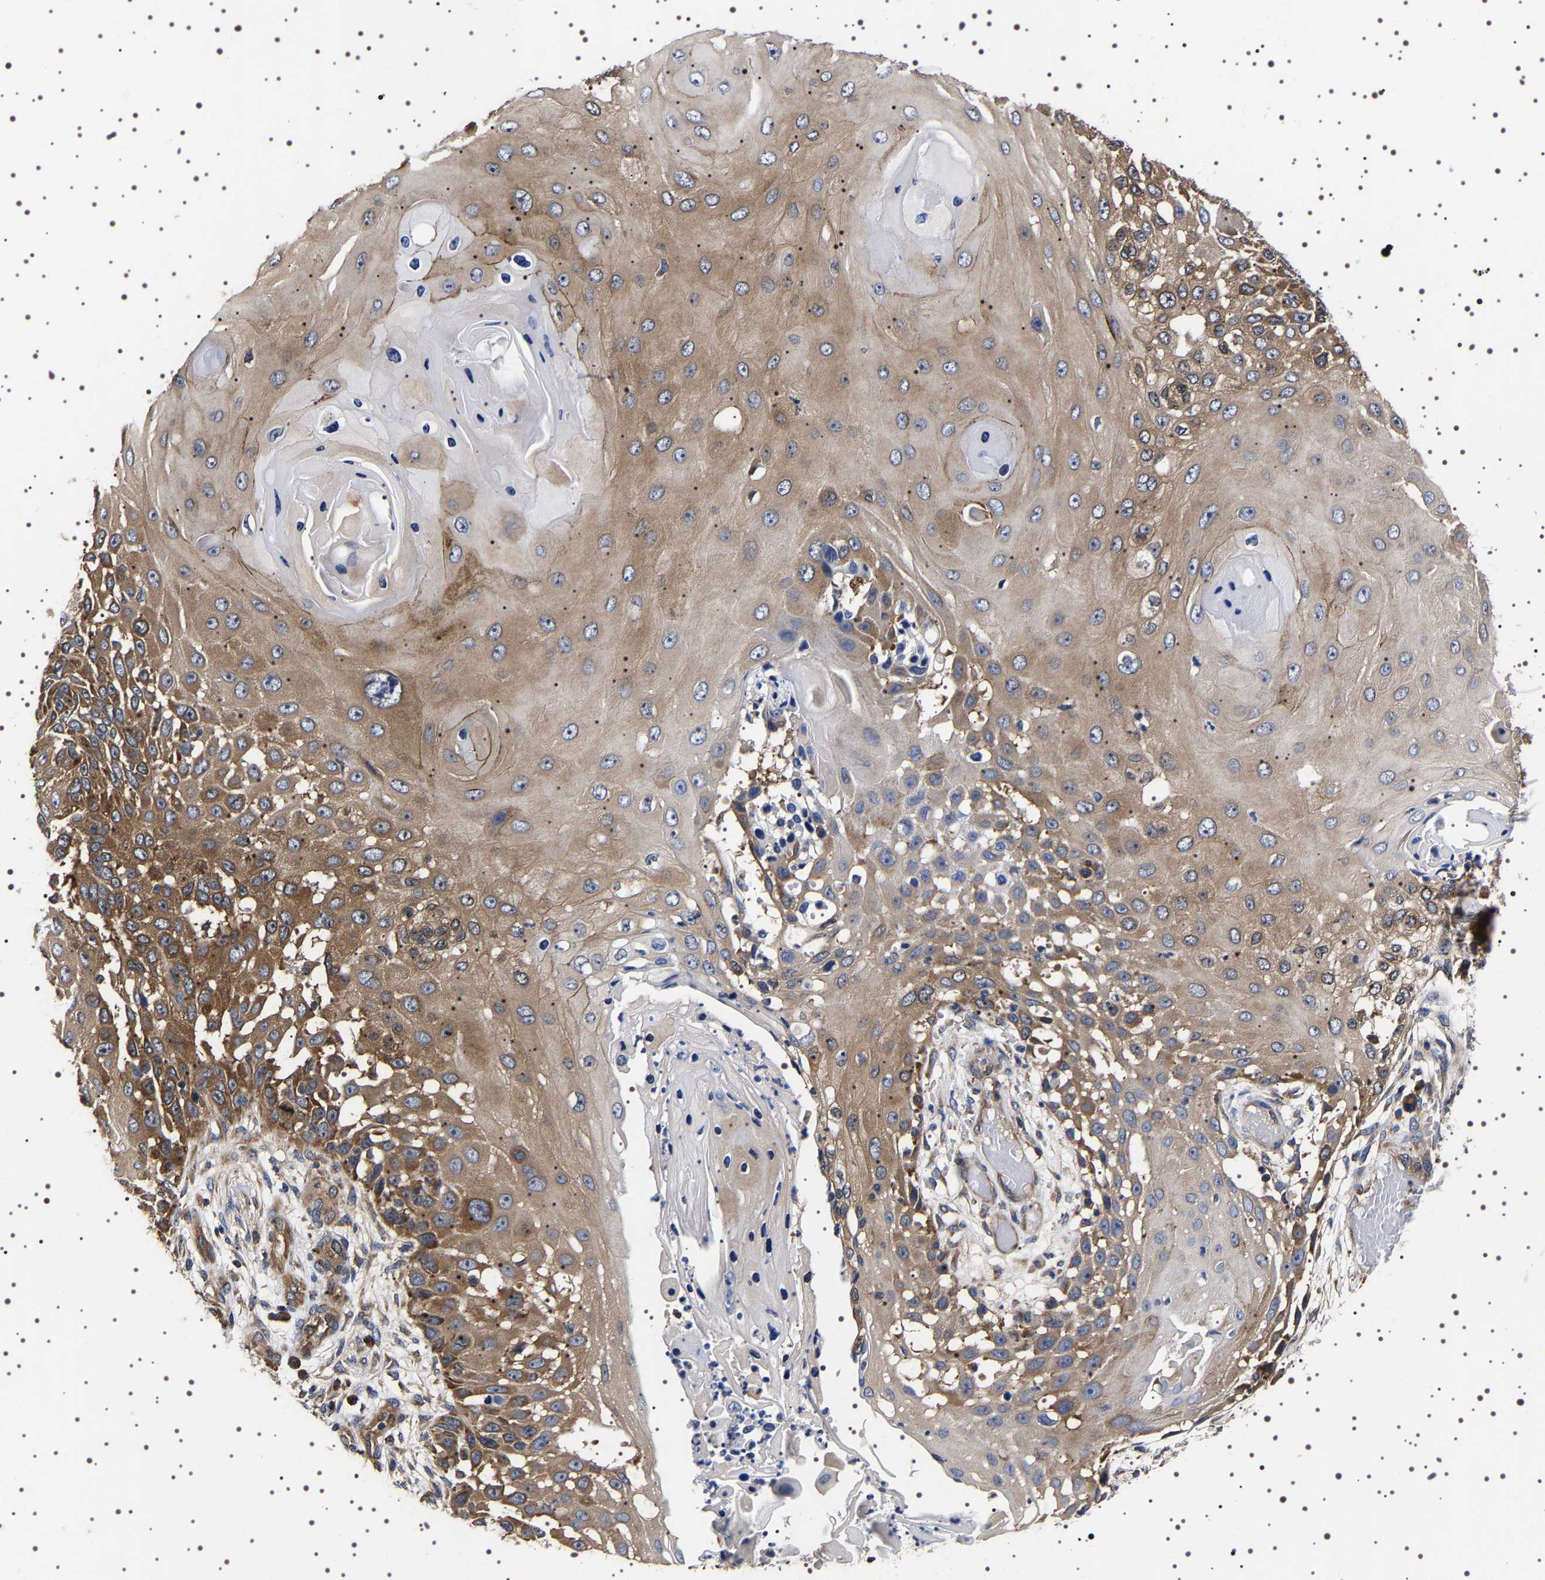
{"staining": {"intensity": "moderate", "quantity": ">75%", "location": "cytoplasmic/membranous"}, "tissue": "skin cancer", "cell_type": "Tumor cells", "image_type": "cancer", "snomed": [{"axis": "morphology", "description": "Squamous cell carcinoma, NOS"}, {"axis": "topography", "description": "Skin"}], "caption": "The photomicrograph exhibits immunohistochemical staining of skin cancer. There is moderate cytoplasmic/membranous expression is appreciated in approximately >75% of tumor cells.", "gene": "DARS1", "patient": {"sex": "female", "age": 44}}